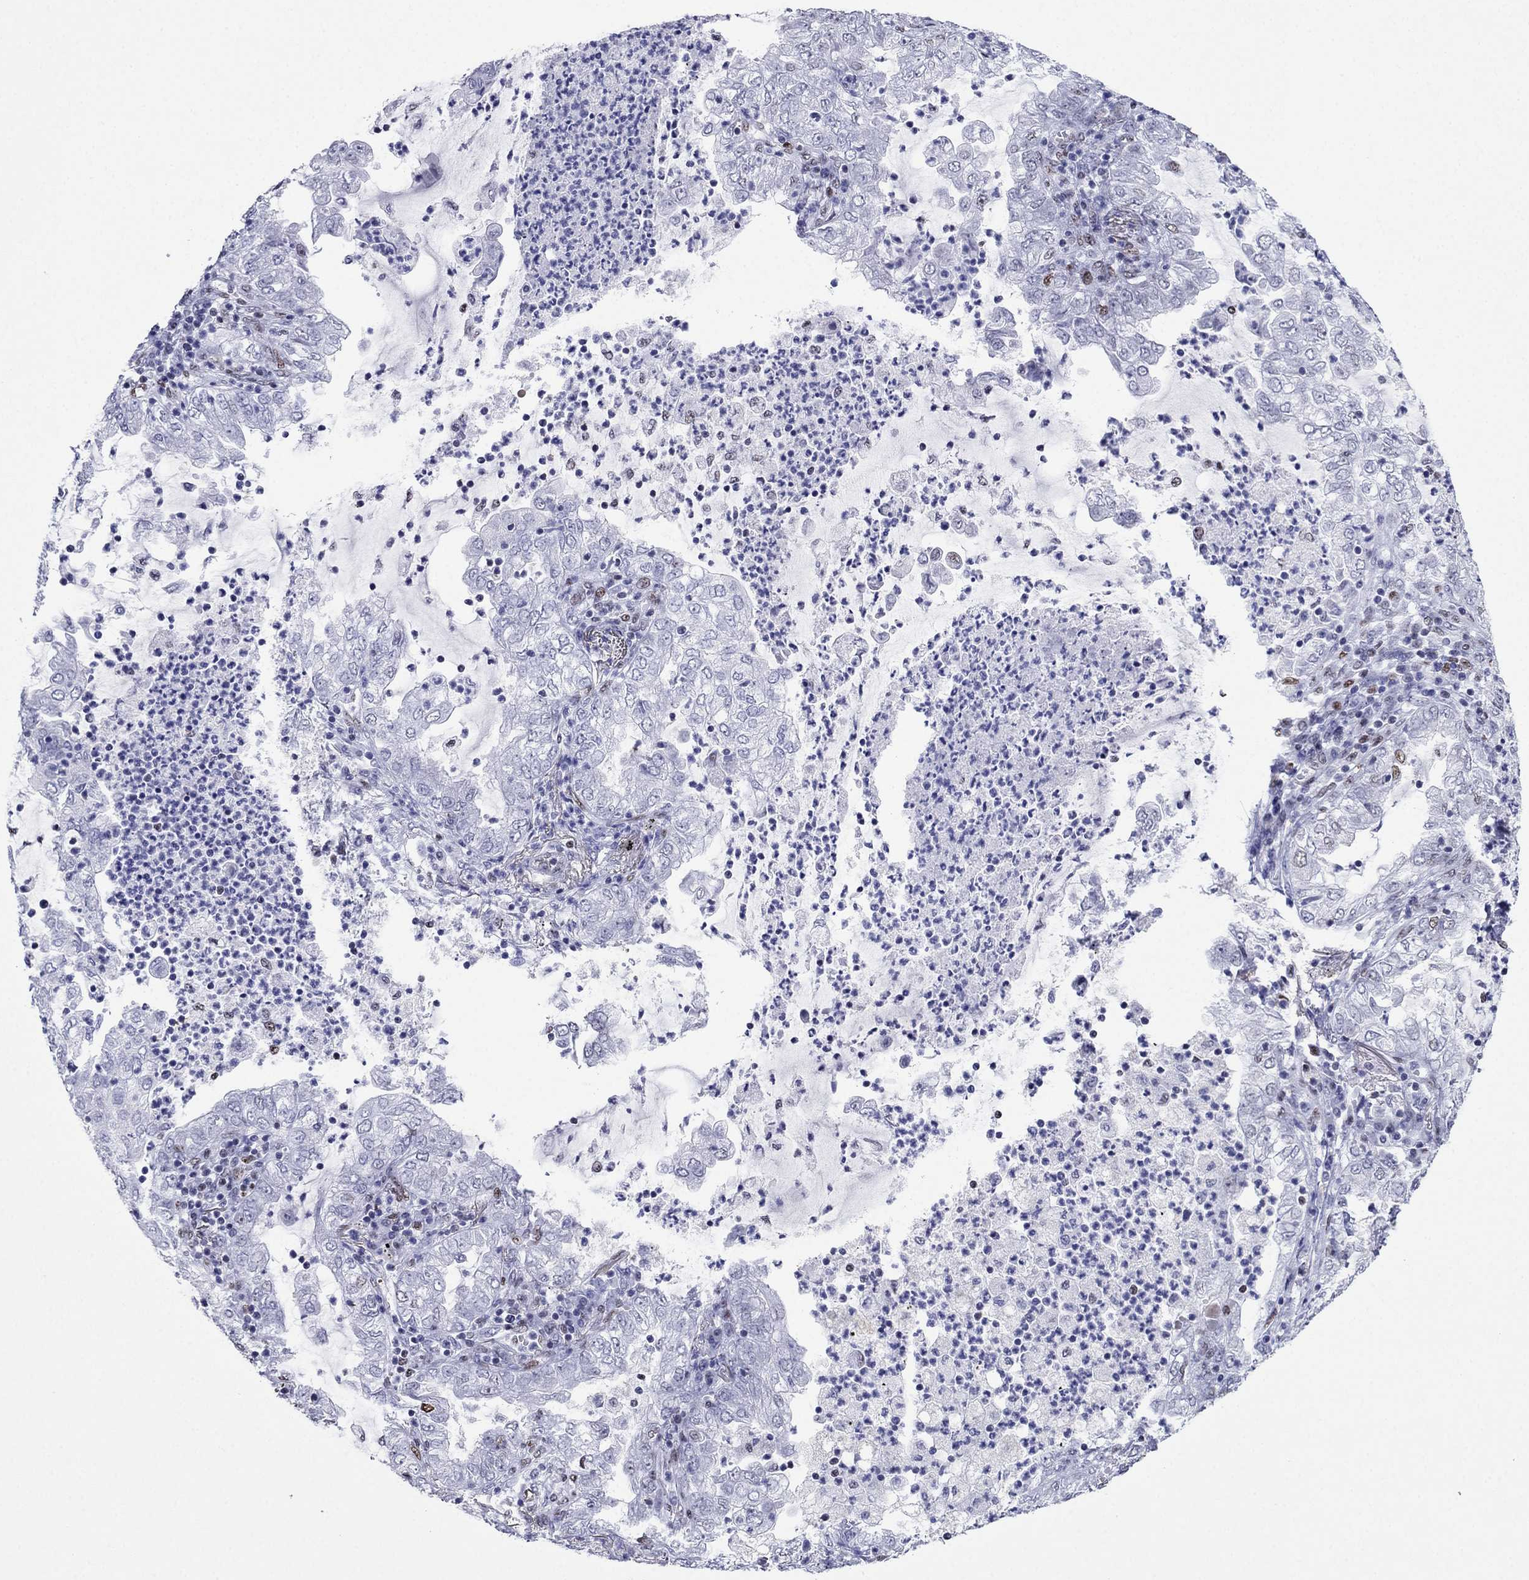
{"staining": {"intensity": "moderate", "quantity": "<25%", "location": "nuclear"}, "tissue": "lung cancer", "cell_type": "Tumor cells", "image_type": "cancer", "snomed": [{"axis": "morphology", "description": "Adenocarcinoma, NOS"}, {"axis": "topography", "description": "Lung"}], "caption": "Brown immunohistochemical staining in human lung adenocarcinoma displays moderate nuclear expression in about <25% of tumor cells.", "gene": "PPM1G", "patient": {"sex": "female", "age": 73}}